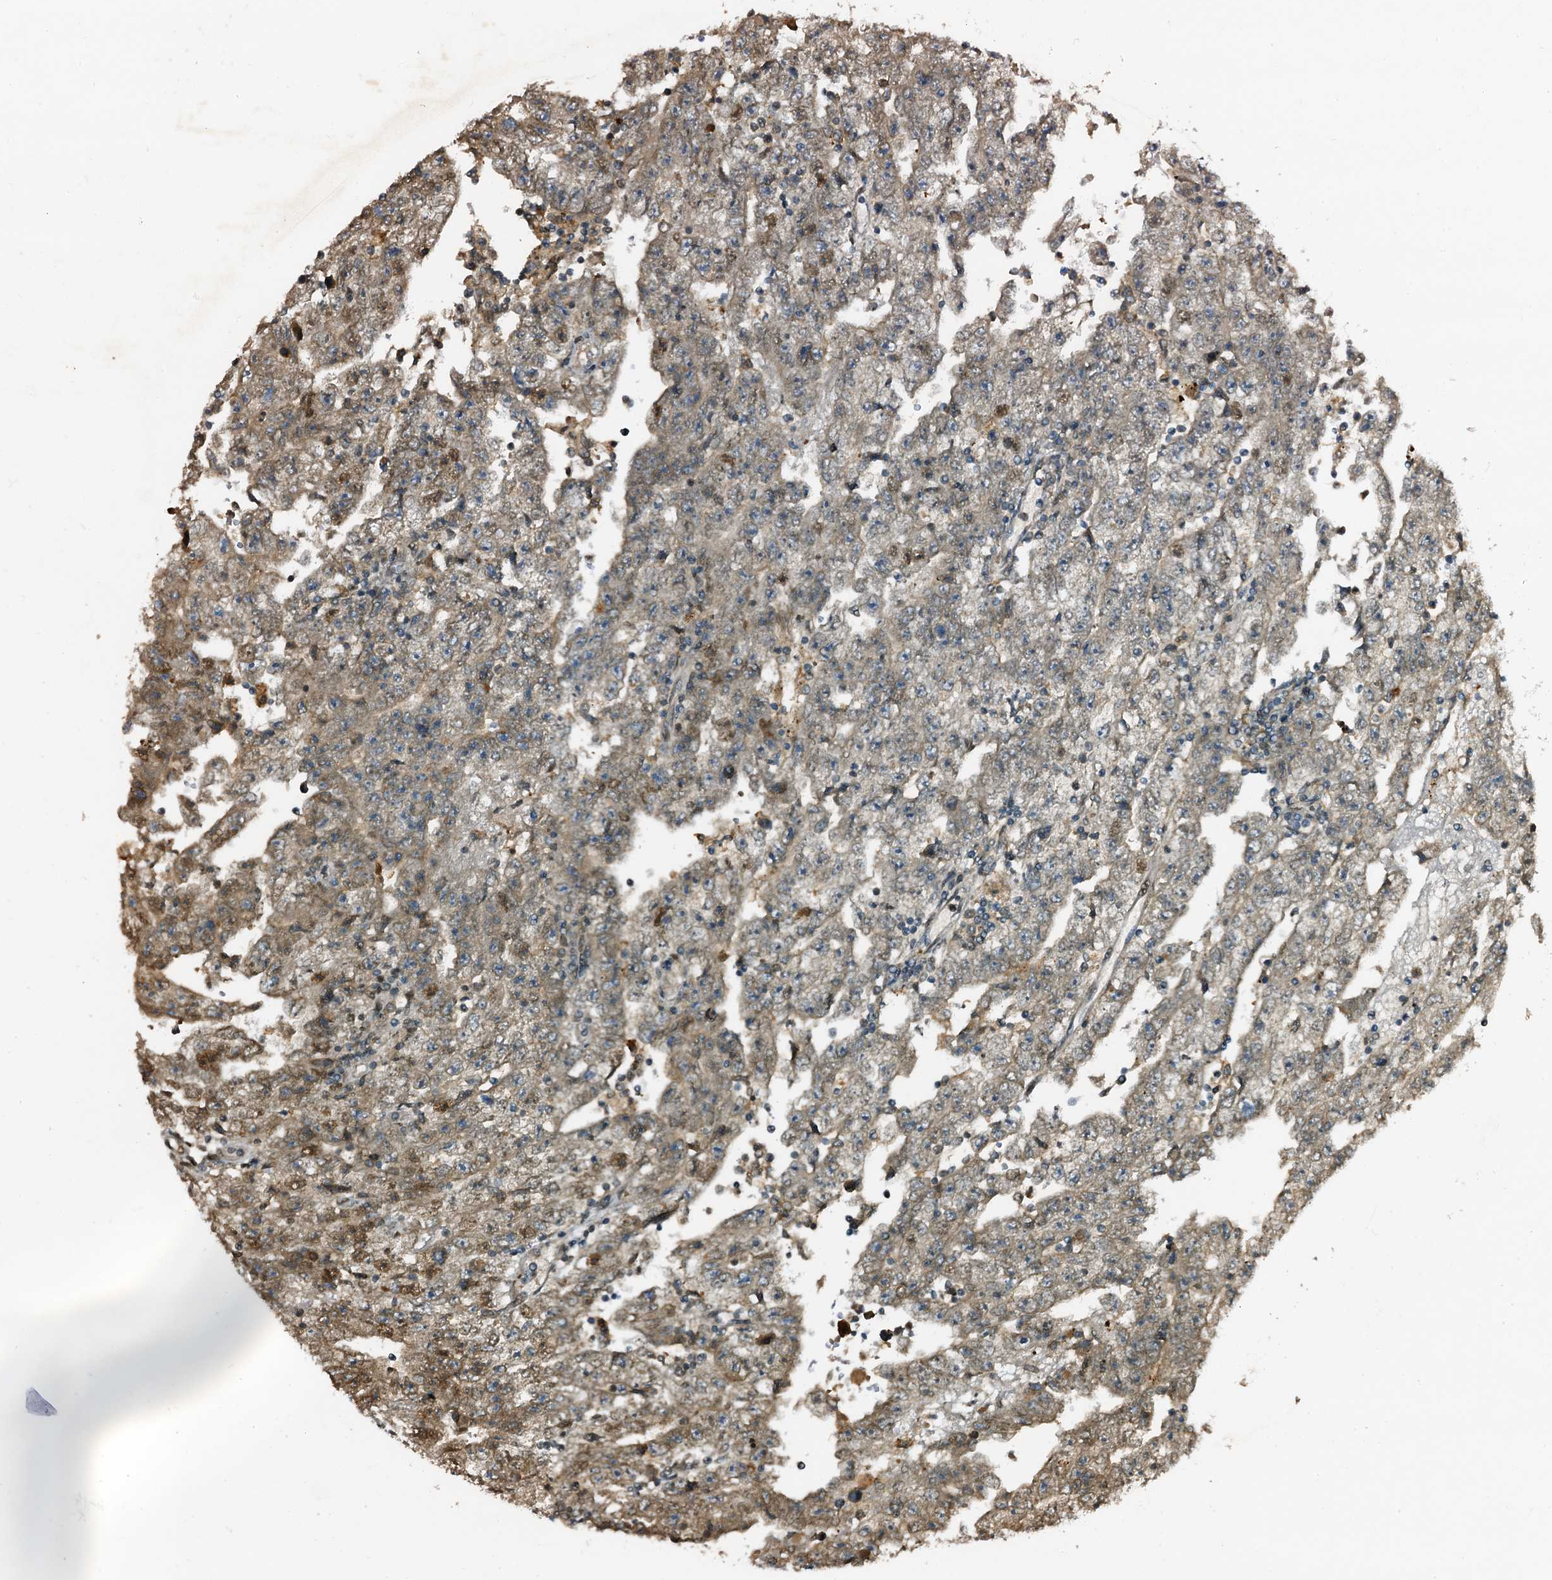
{"staining": {"intensity": "weak", "quantity": "25%-75%", "location": "cytoplasmic/membranous"}, "tissue": "testis cancer", "cell_type": "Tumor cells", "image_type": "cancer", "snomed": [{"axis": "morphology", "description": "Carcinoma, Embryonal, NOS"}, {"axis": "topography", "description": "Testis"}], "caption": "This micrograph displays testis cancer (embryonal carcinoma) stained with immunohistochemistry (IHC) to label a protein in brown. The cytoplasmic/membranous of tumor cells show weak positivity for the protein. Nuclei are counter-stained blue.", "gene": "TRAPPC4", "patient": {"sex": "male", "age": 25}}